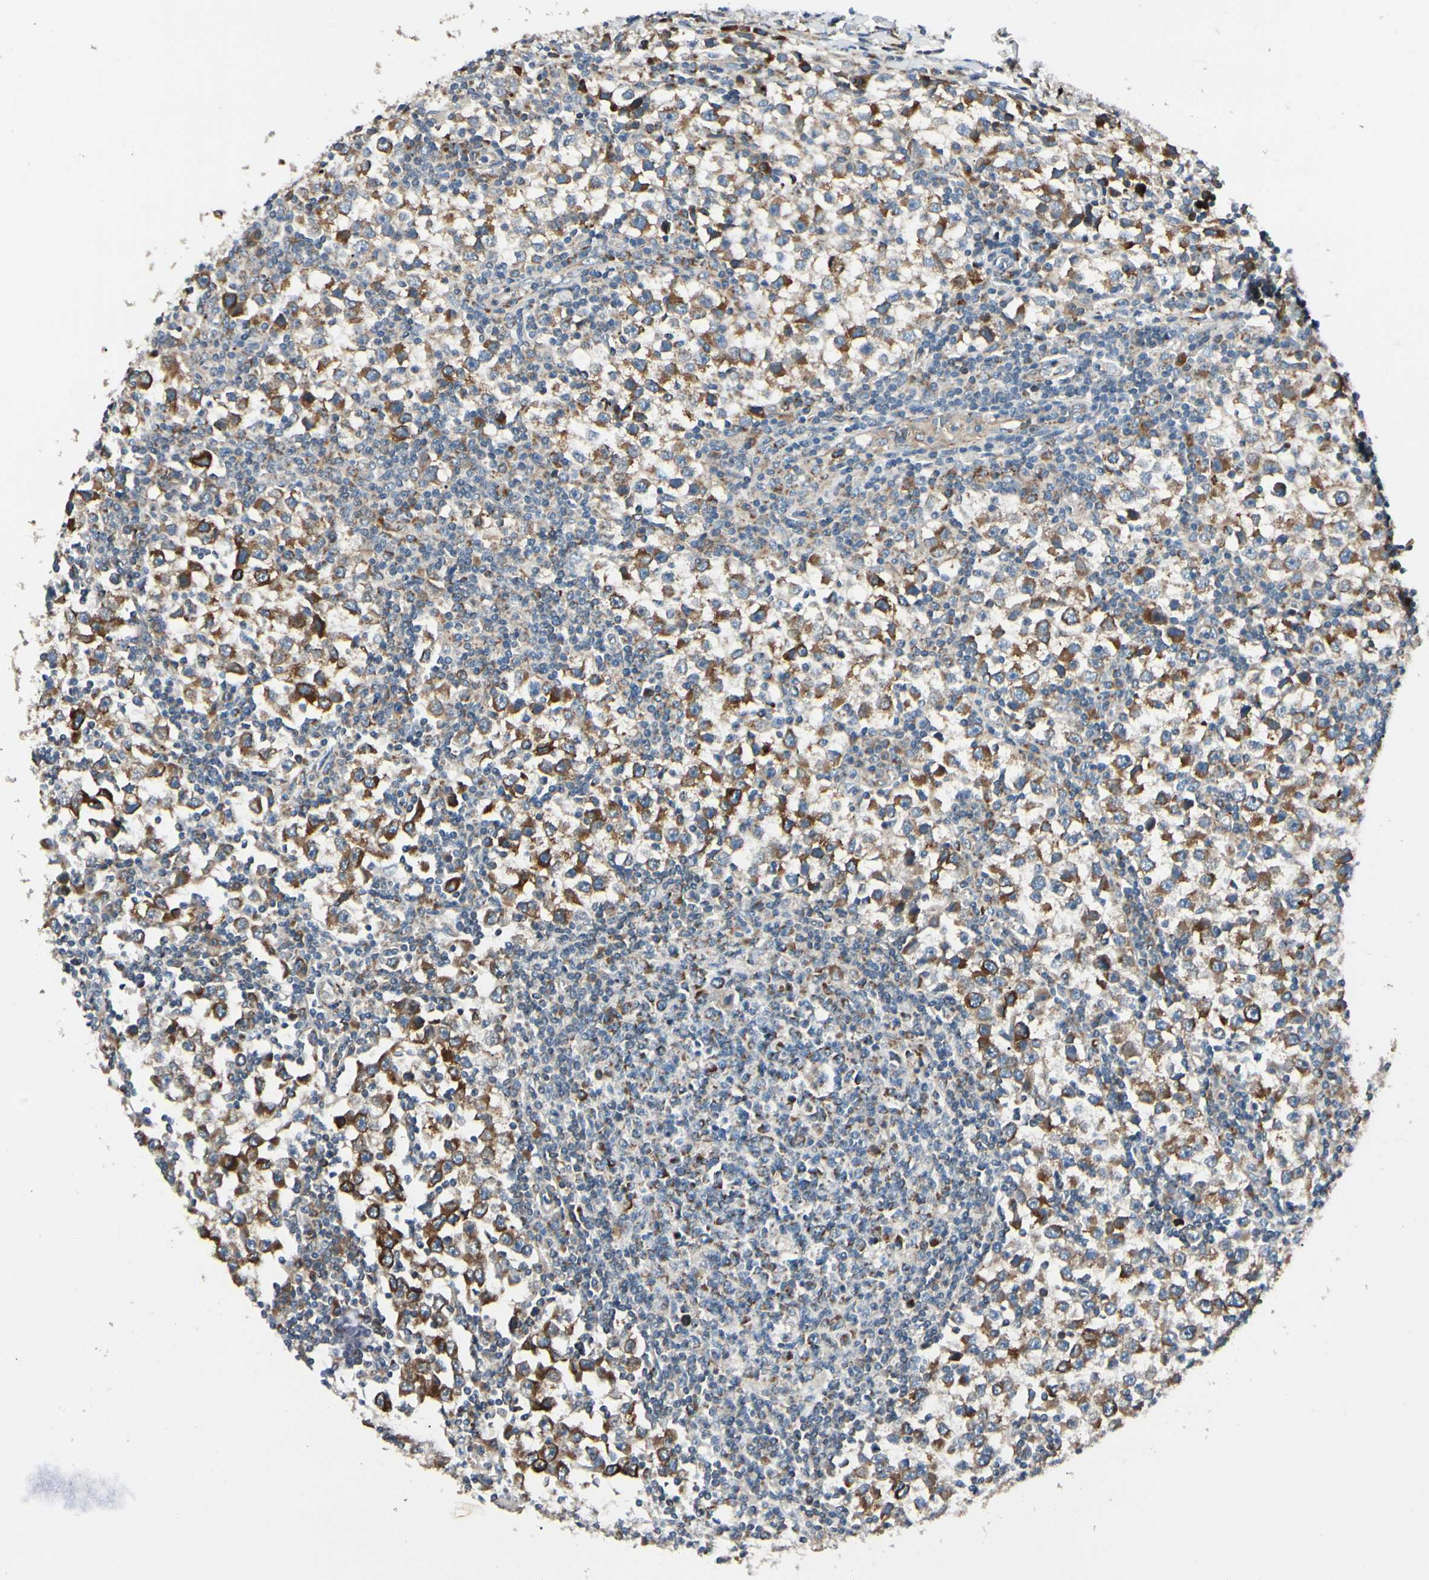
{"staining": {"intensity": "moderate", "quantity": ">75%", "location": "cytoplasmic/membranous"}, "tissue": "testis cancer", "cell_type": "Tumor cells", "image_type": "cancer", "snomed": [{"axis": "morphology", "description": "Seminoma, NOS"}, {"axis": "topography", "description": "Testis"}], "caption": "Human testis seminoma stained with a protein marker reveals moderate staining in tumor cells.", "gene": "MRPL9", "patient": {"sex": "male", "age": 65}}